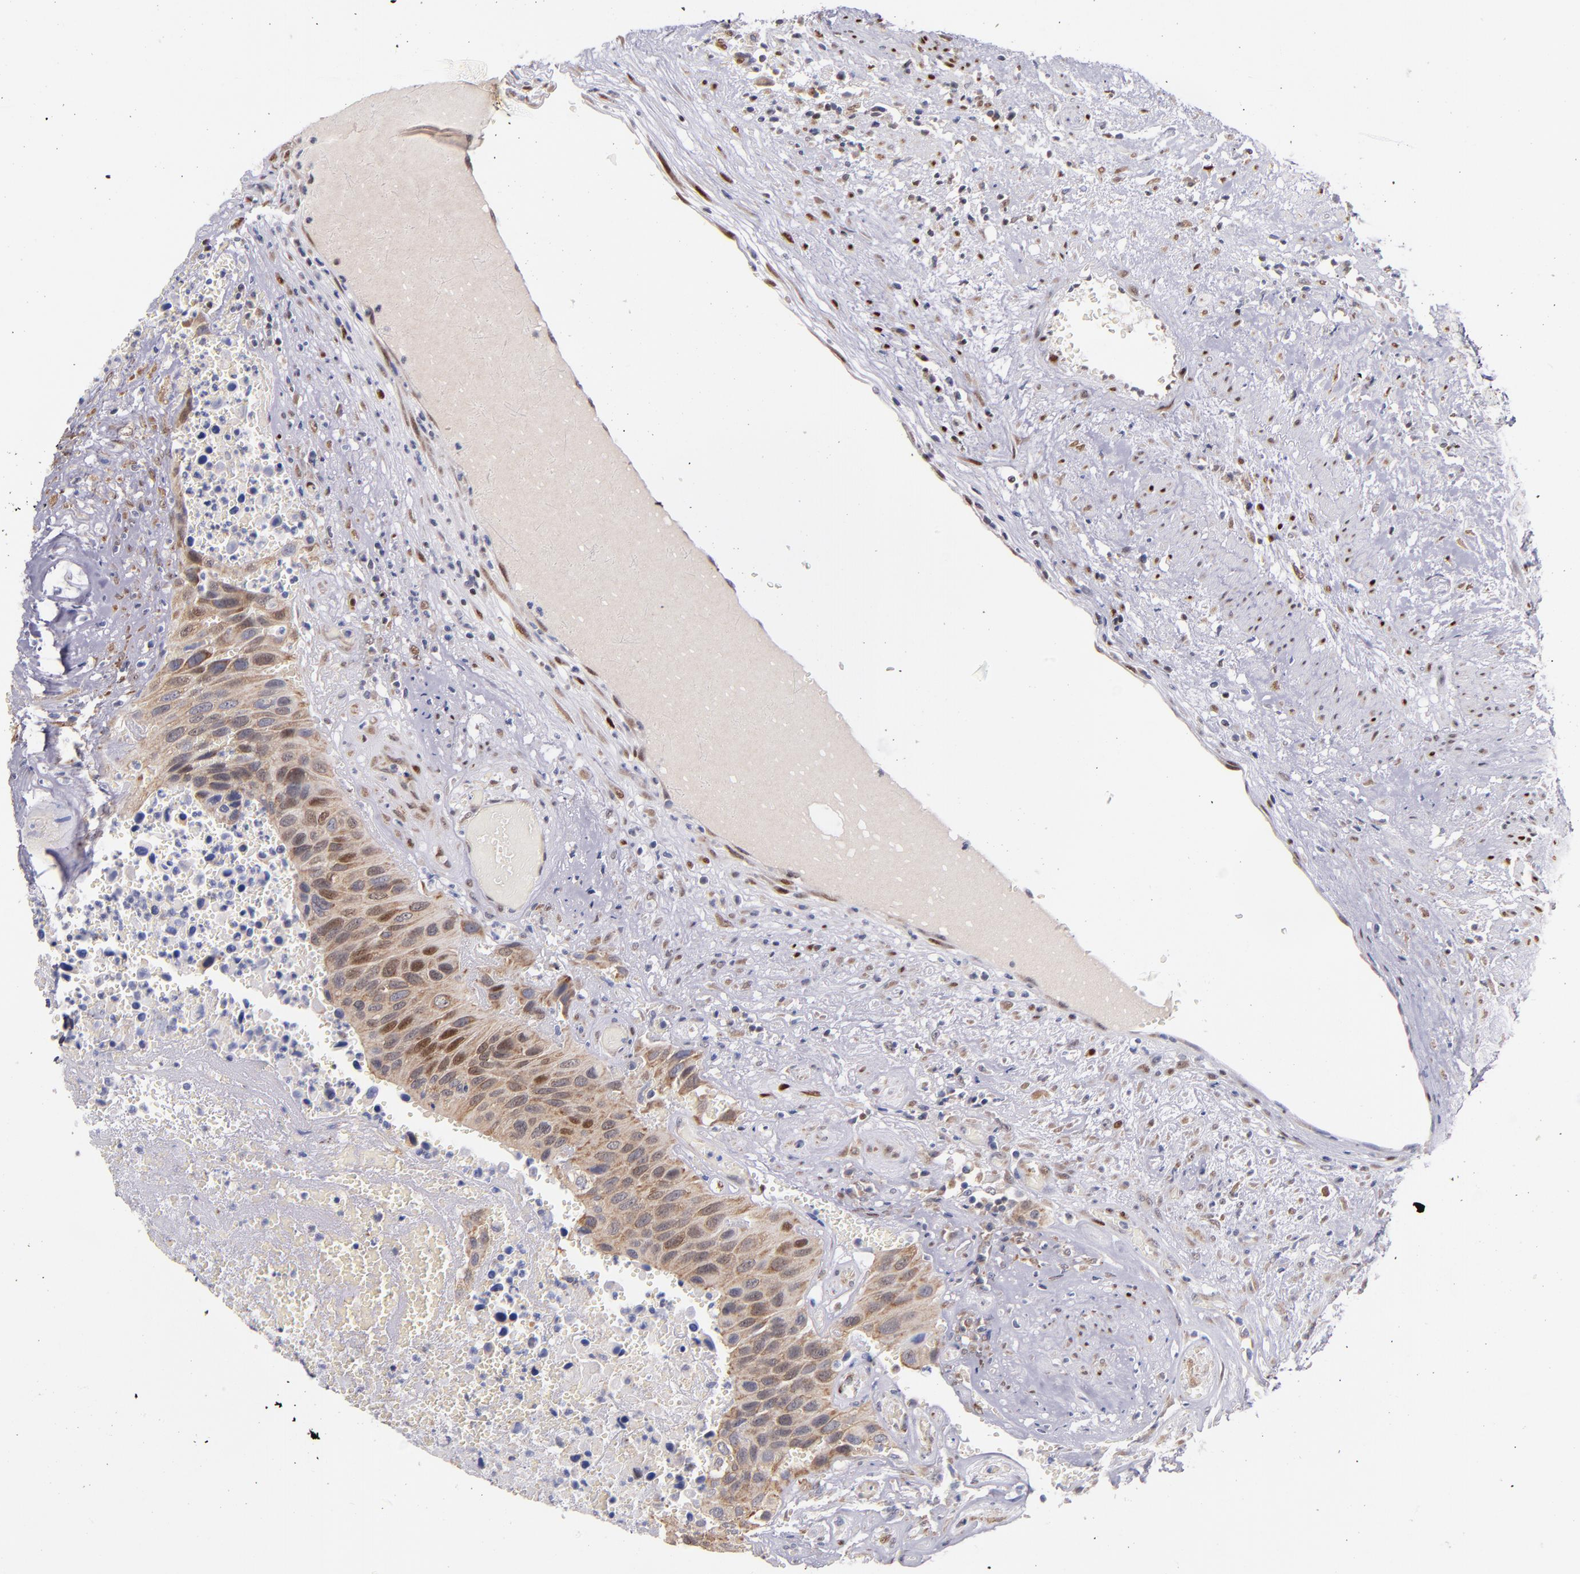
{"staining": {"intensity": "moderate", "quantity": "<25%", "location": "cytoplasmic/membranous,nuclear"}, "tissue": "urothelial cancer", "cell_type": "Tumor cells", "image_type": "cancer", "snomed": [{"axis": "morphology", "description": "Urothelial carcinoma, High grade"}, {"axis": "topography", "description": "Urinary bladder"}], "caption": "This image reveals high-grade urothelial carcinoma stained with immunohistochemistry (IHC) to label a protein in brown. The cytoplasmic/membranous and nuclear of tumor cells show moderate positivity for the protein. Nuclei are counter-stained blue.", "gene": "SRF", "patient": {"sex": "male", "age": 66}}